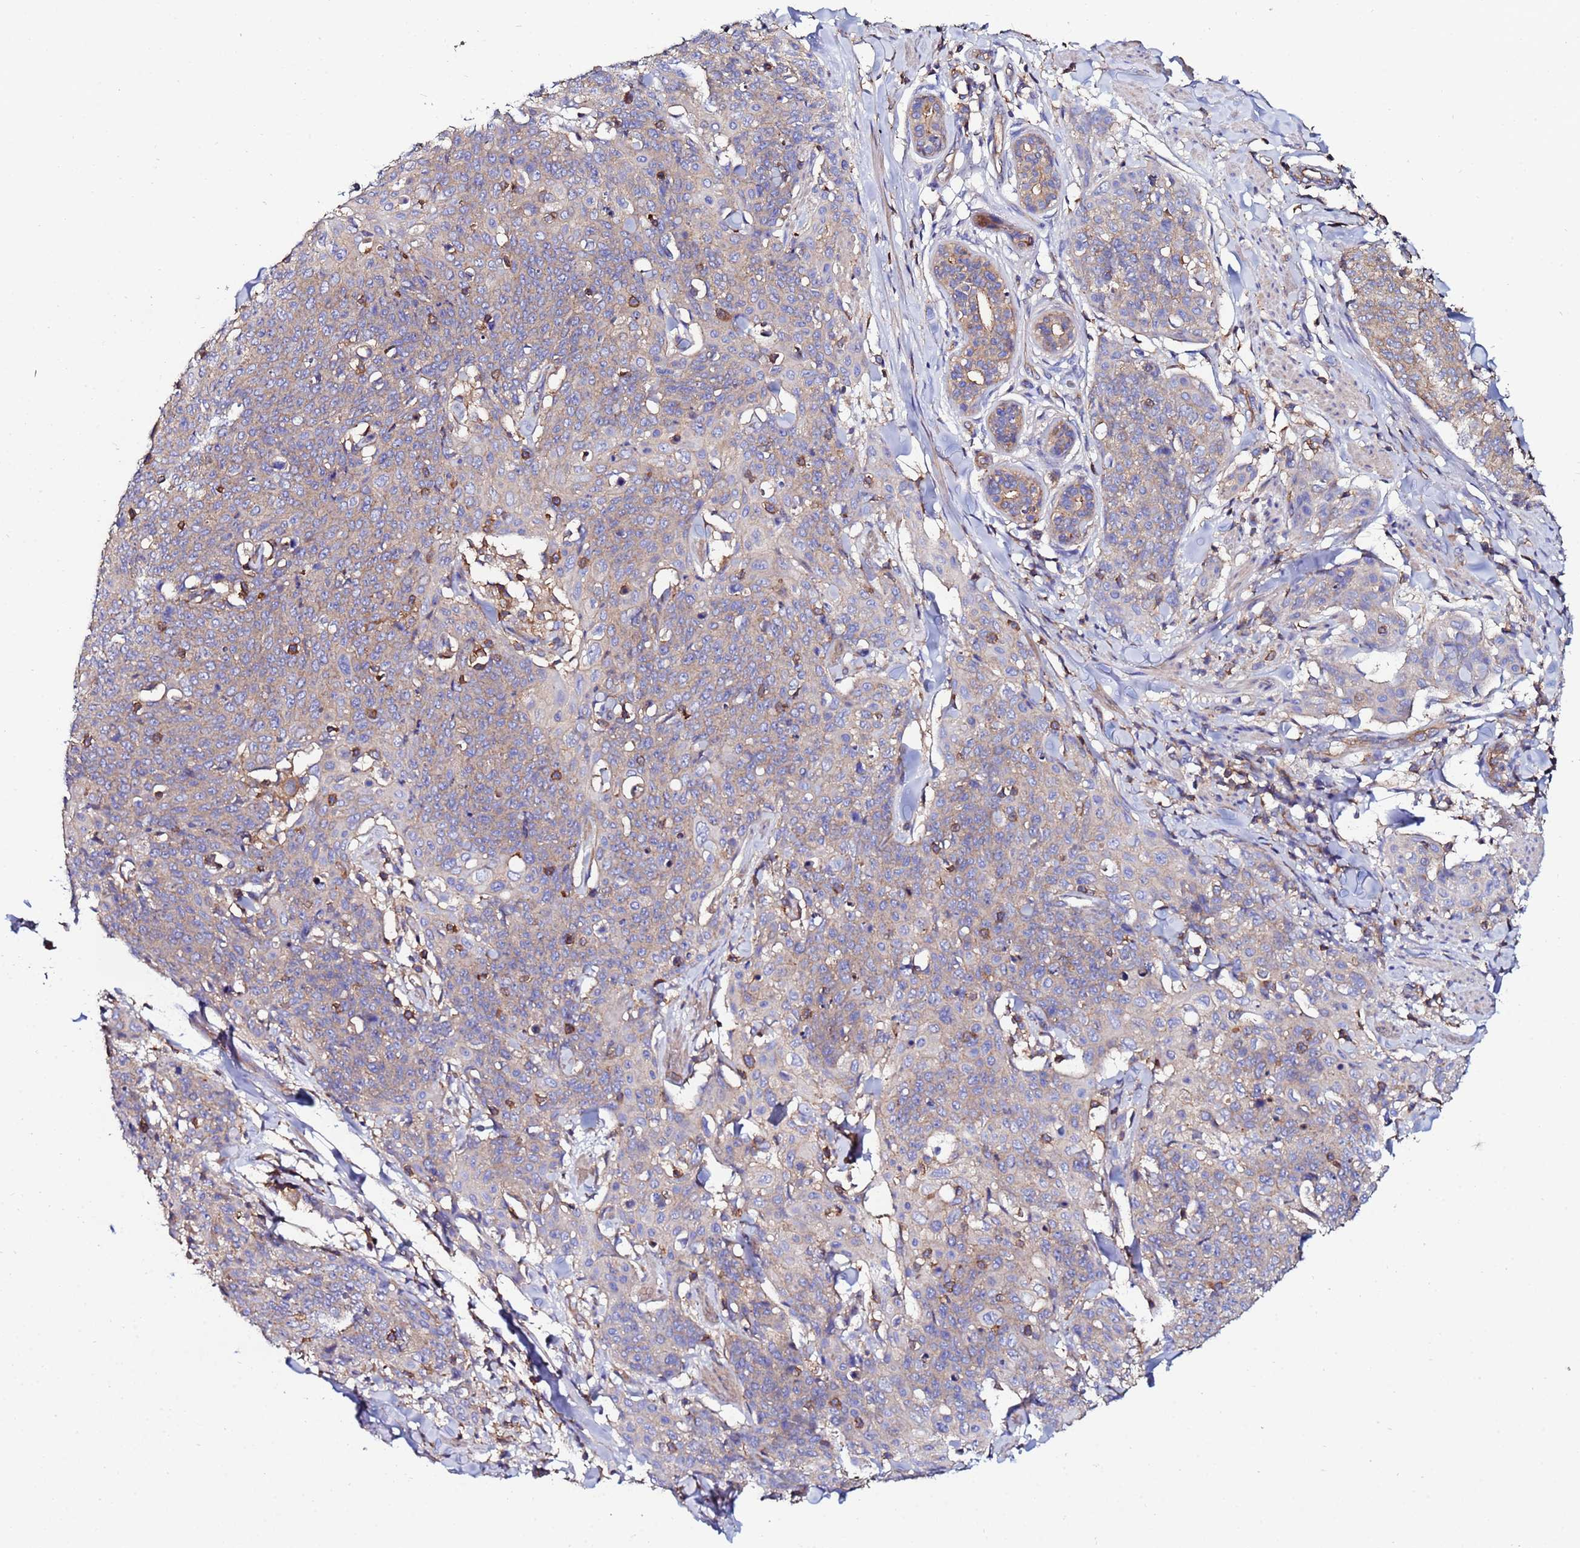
{"staining": {"intensity": "negative", "quantity": "none", "location": "none"}, "tissue": "skin cancer", "cell_type": "Tumor cells", "image_type": "cancer", "snomed": [{"axis": "morphology", "description": "Squamous cell carcinoma, NOS"}, {"axis": "topography", "description": "Skin"}, {"axis": "topography", "description": "Vulva"}], "caption": "High magnification brightfield microscopy of skin cancer stained with DAB (brown) and counterstained with hematoxylin (blue): tumor cells show no significant expression.", "gene": "POTEE", "patient": {"sex": "female", "age": 85}}